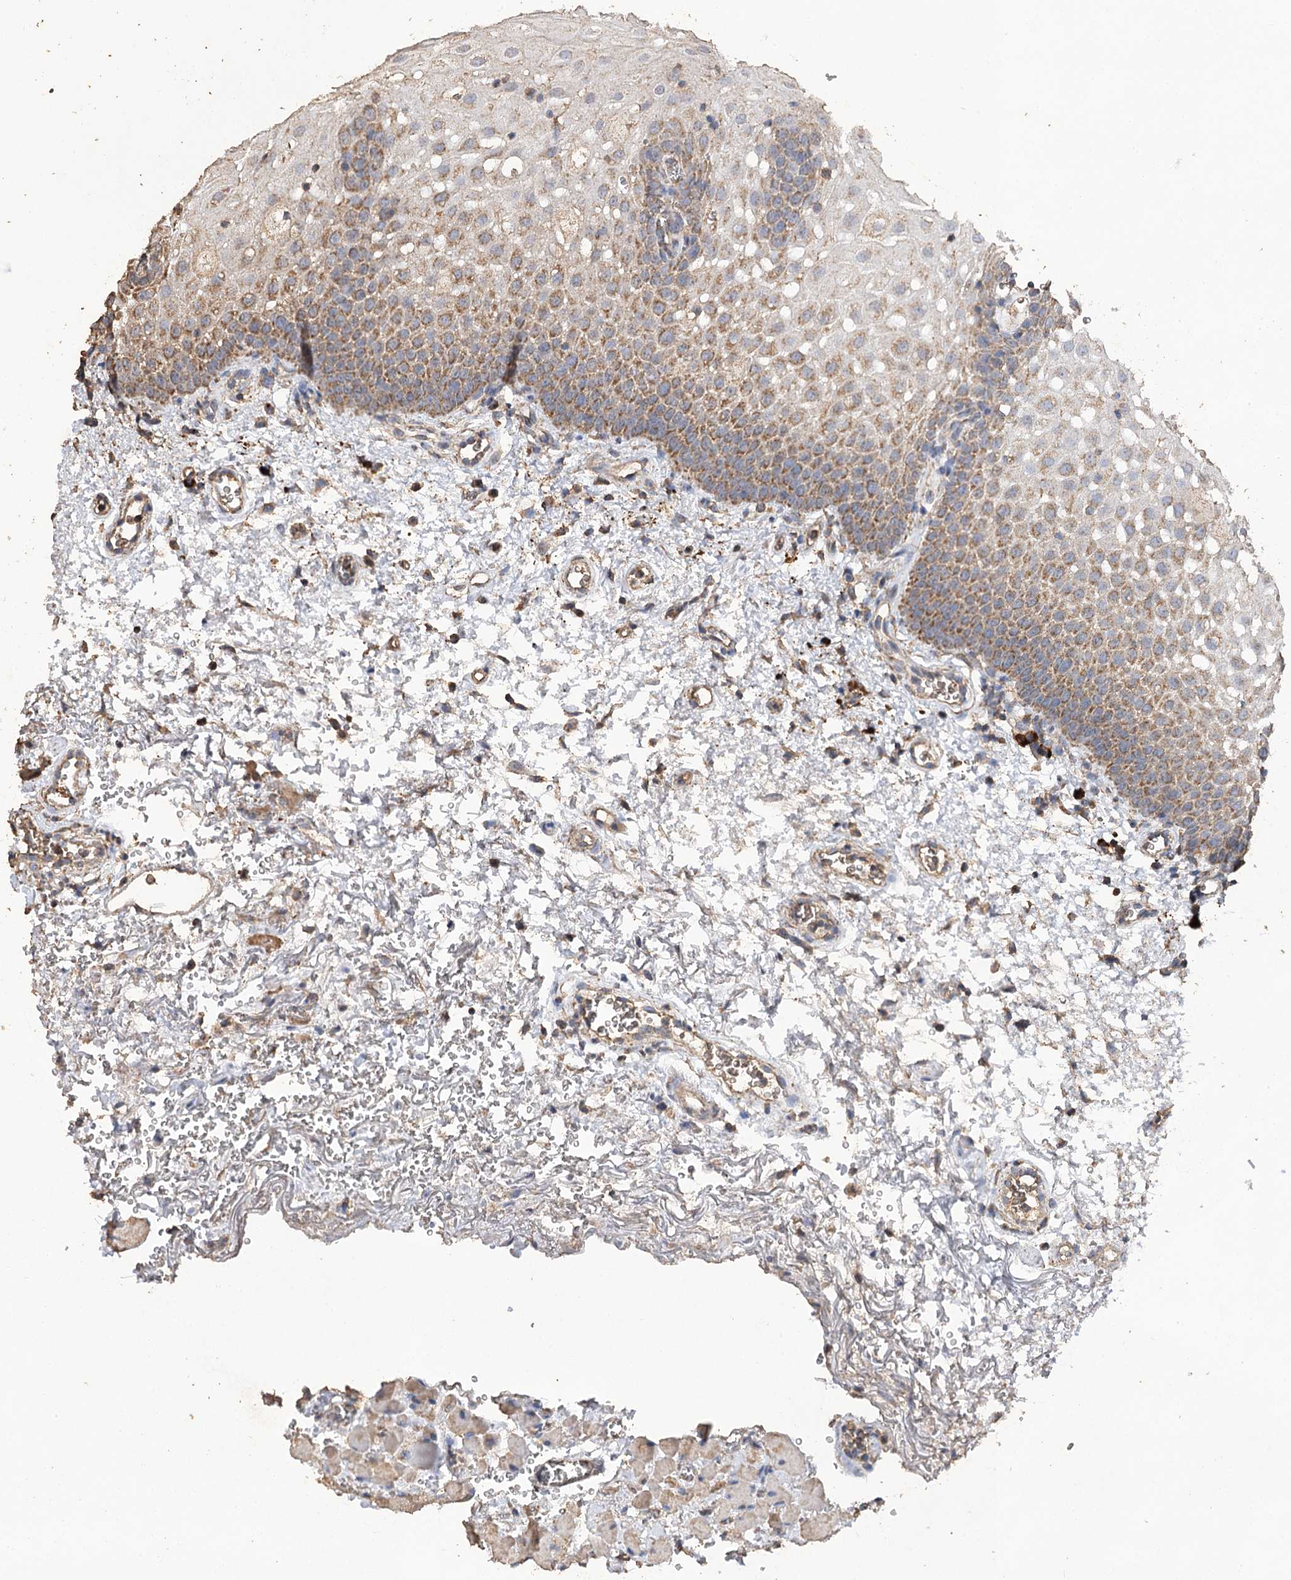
{"staining": {"intensity": "moderate", "quantity": "25%-75%", "location": "cytoplasmic/membranous"}, "tissue": "oral mucosa", "cell_type": "Squamous epithelial cells", "image_type": "normal", "snomed": [{"axis": "morphology", "description": "Normal tissue, NOS"}, {"axis": "morphology", "description": "Squamous cell carcinoma, NOS"}, {"axis": "topography", "description": "Oral tissue"}, {"axis": "topography", "description": "Head-Neck"}], "caption": "Moderate cytoplasmic/membranous protein expression is seen in about 25%-75% of squamous epithelial cells in oral mucosa. (DAB = brown stain, brightfield microscopy at high magnification).", "gene": "IREB2", "patient": {"sex": "male", "age": 68}}